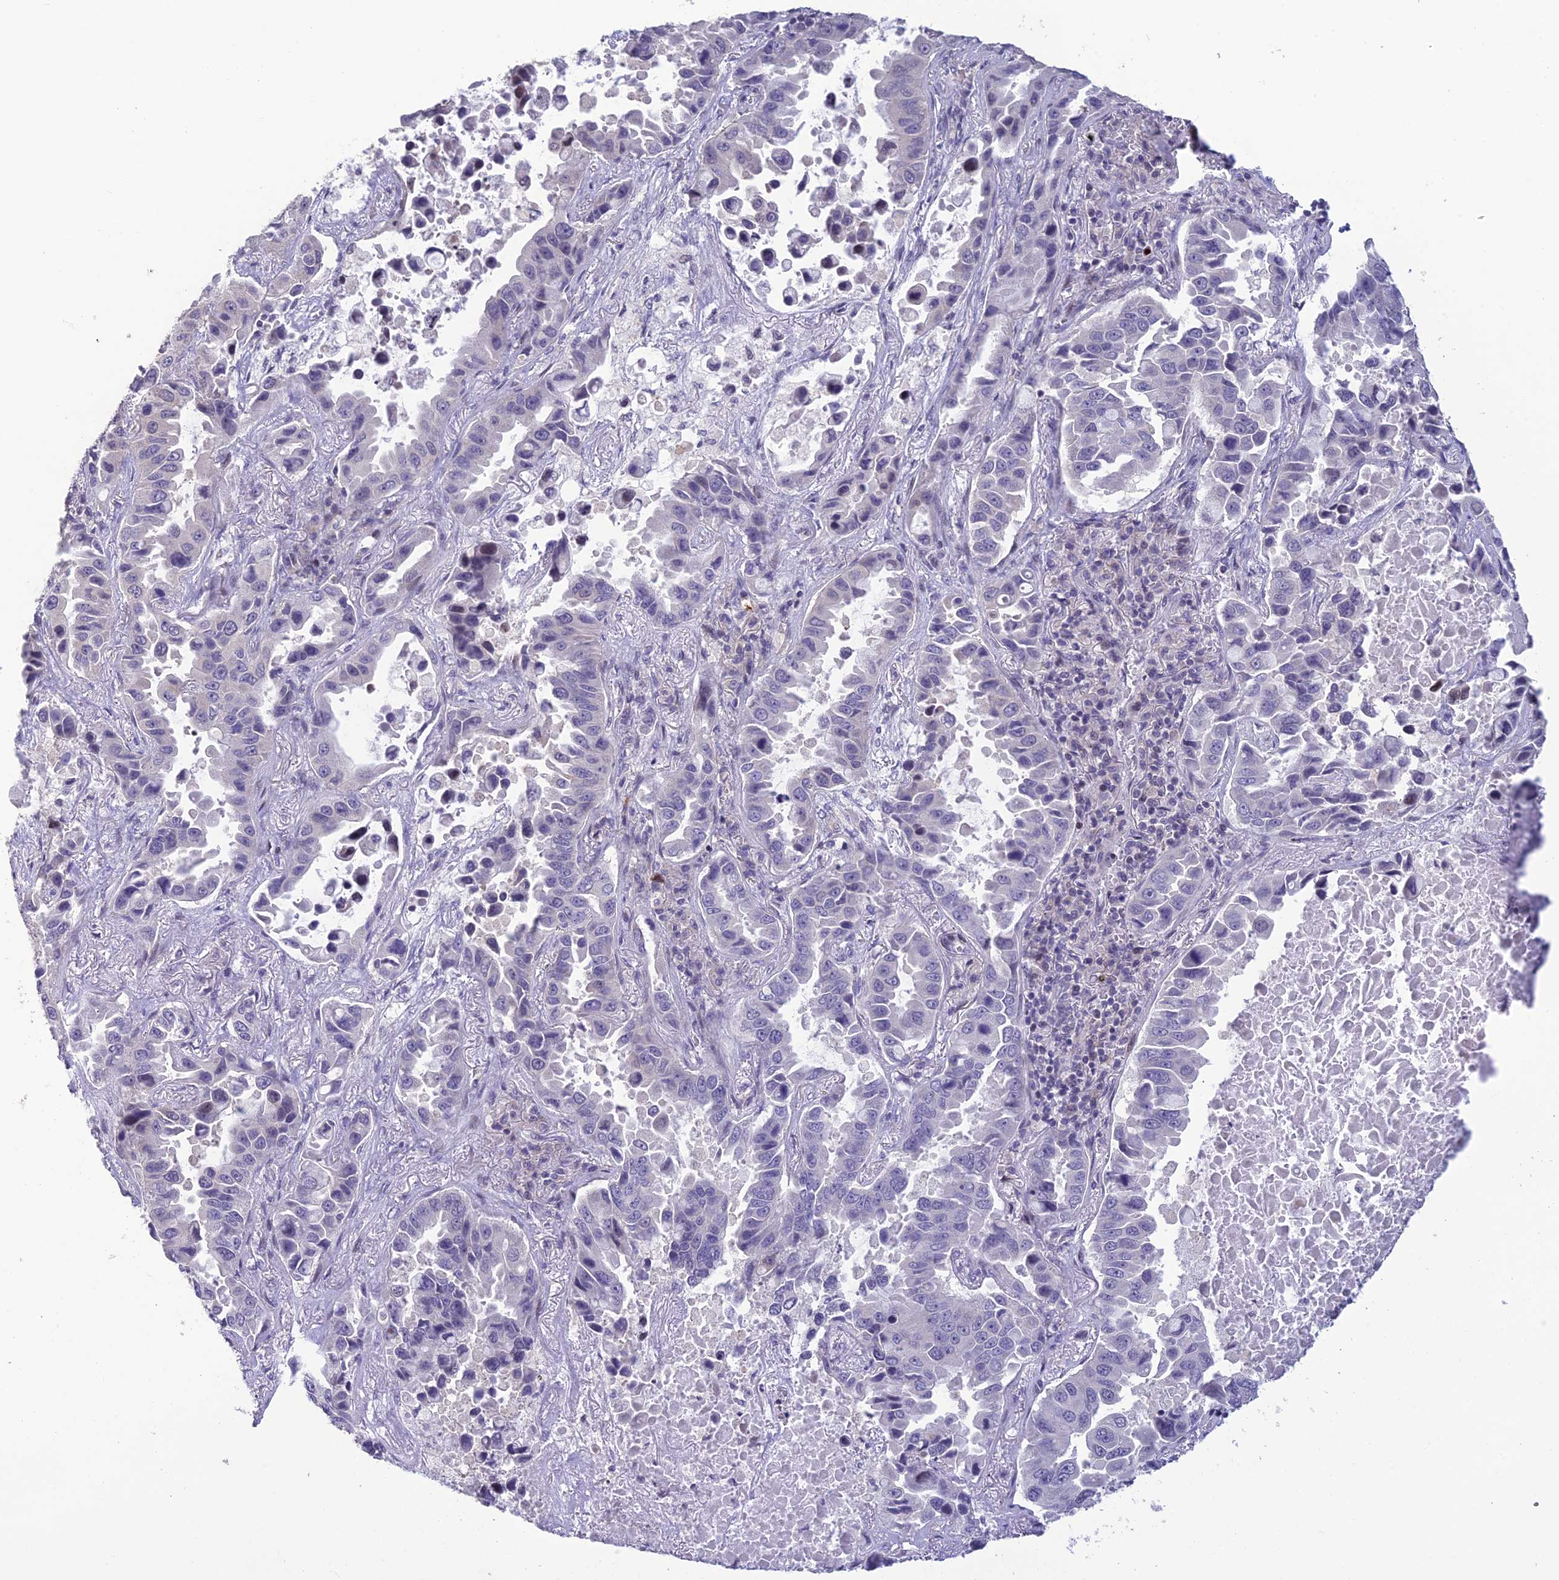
{"staining": {"intensity": "negative", "quantity": "none", "location": "none"}, "tissue": "lung cancer", "cell_type": "Tumor cells", "image_type": "cancer", "snomed": [{"axis": "morphology", "description": "Adenocarcinoma, NOS"}, {"axis": "topography", "description": "Lung"}], "caption": "Immunohistochemistry photomicrograph of neoplastic tissue: human lung adenocarcinoma stained with DAB (3,3'-diaminobenzidine) demonstrates no significant protein positivity in tumor cells.", "gene": "TMEM134", "patient": {"sex": "male", "age": 64}}